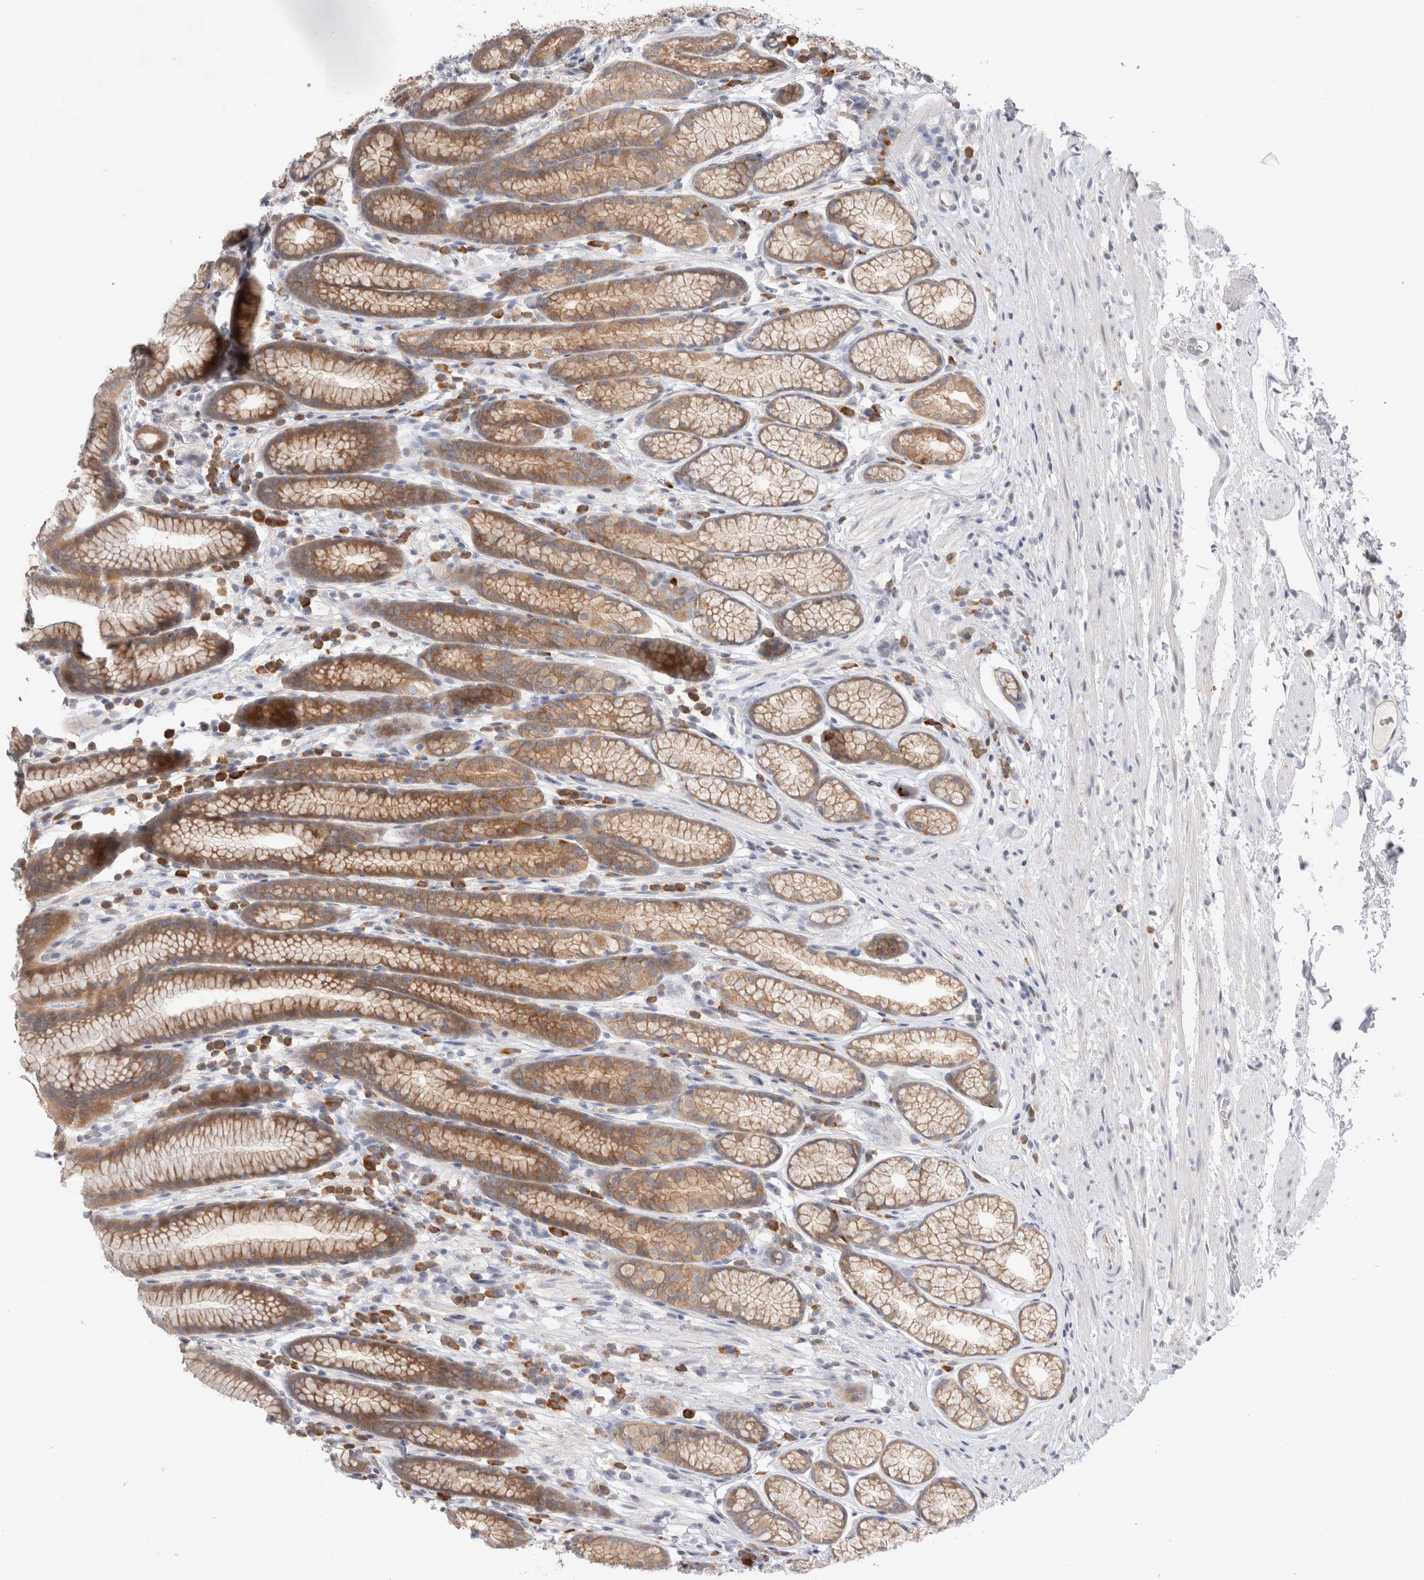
{"staining": {"intensity": "moderate", "quantity": ">75%", "location": "cytoplasmic/membranous"}, "tissue": "stomach", "cell_type": "Glandular cells", "image_type": "normal", "snomed": [{"axis": "morphology", "description": "Normal tissue, NOS"}, {"axis": "topography", "description": "Stomach"}], "caption": "Immunohistochemistry (DAB (3,3'-diaminobenzidine)) staining of normal human stomach displays moderate cytoplasmic/membranous protein positivity in approximately >75% of glandular cells.", "gene": "NEDD4L", "patient": {"sex": "male", "age": 42}}